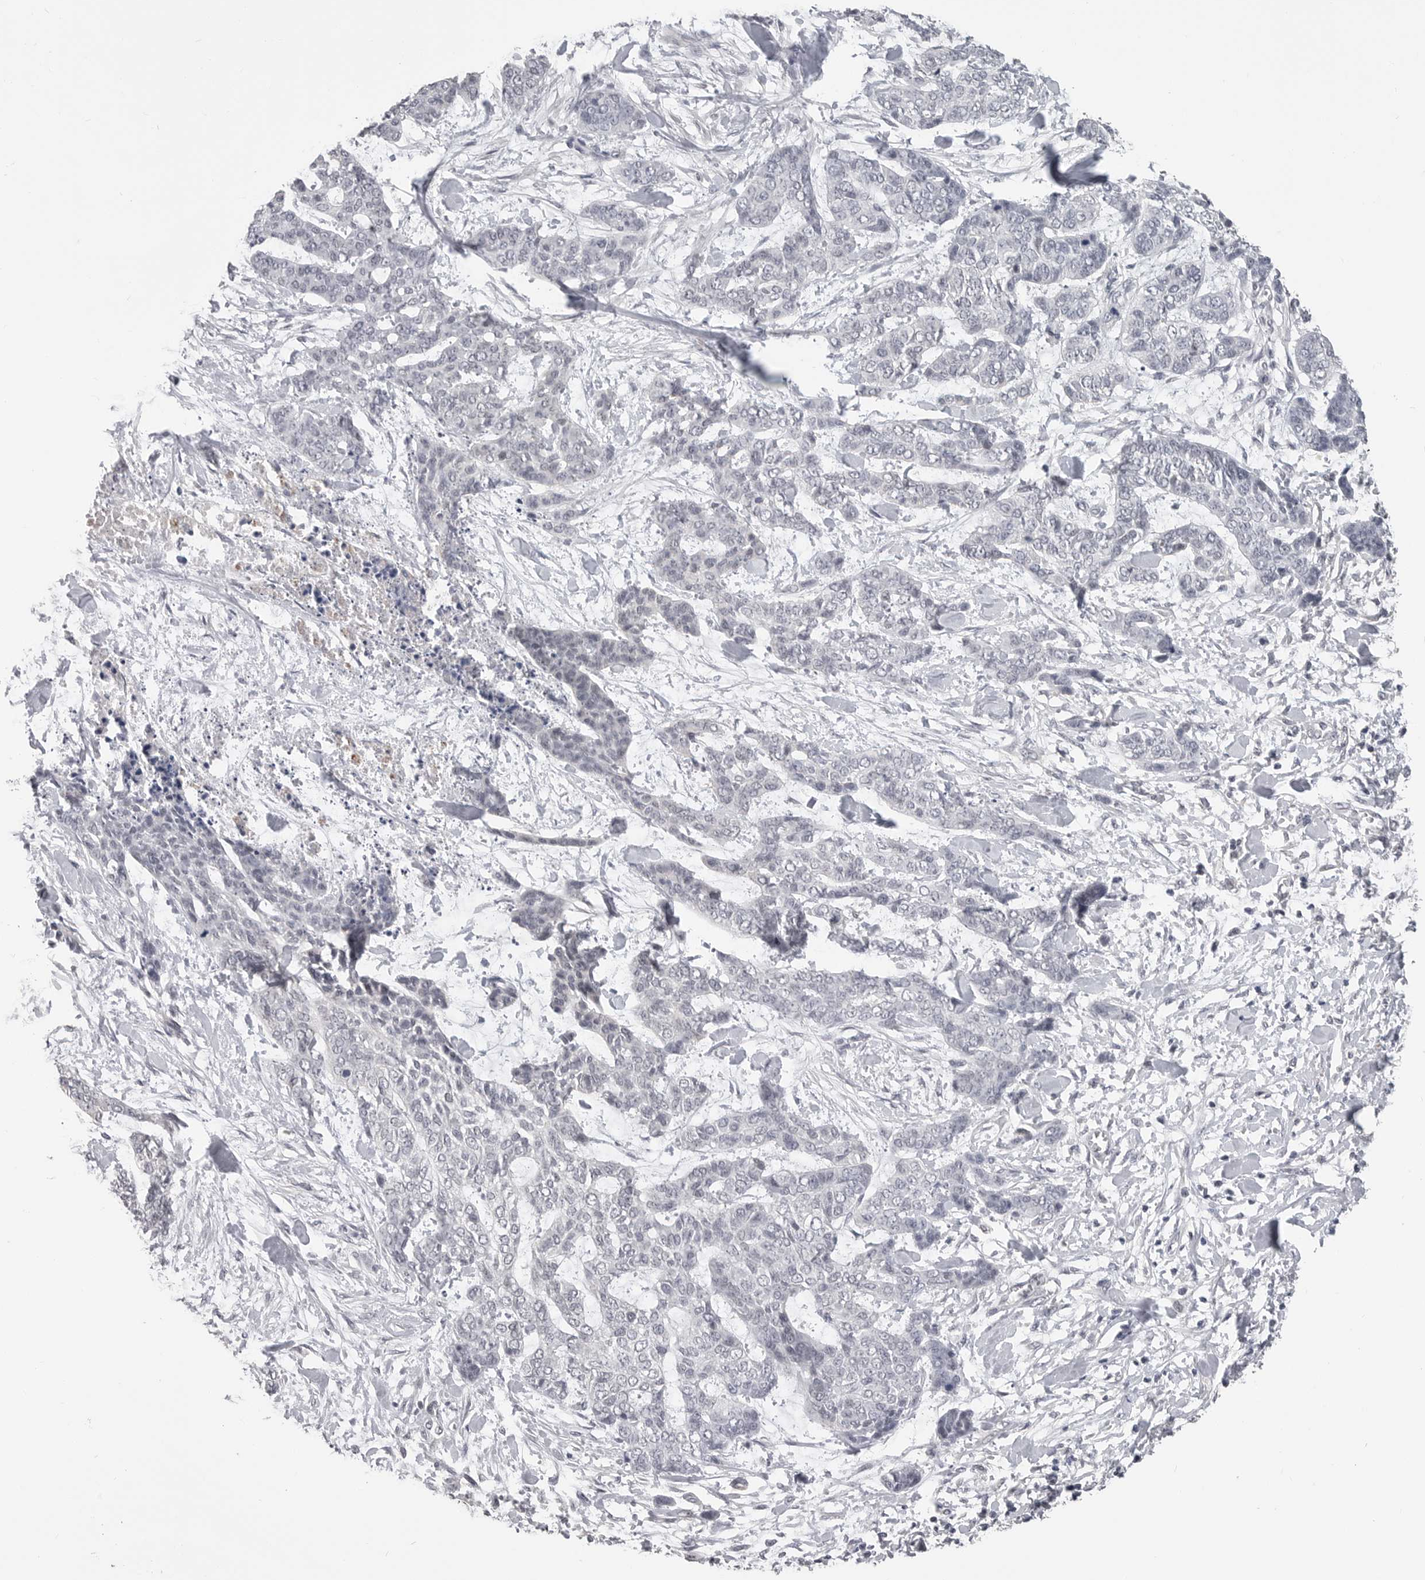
{"staining": {"intensity": "negative", "quantity": "none", "location": "none"}, "tissue": "skin cancer", "cell_type": "Tumor cells", "image_type": "cancer", "snomed": [{"axis": "morphology", "description": "Basal cell carcinoma"}, {"axis": "topography", "description": "Skin"}], "caption": "High magnification brightfield microscopy of basal cell carcinoma (skin) stained with DAB (3,3'-diaminobenzidine) (brown) and counterstained with hematoxylin (blue): tumor cells show no significant expression.", "gene": "PLEKHF1", "patient": {"sex": "female", "age": 64}}